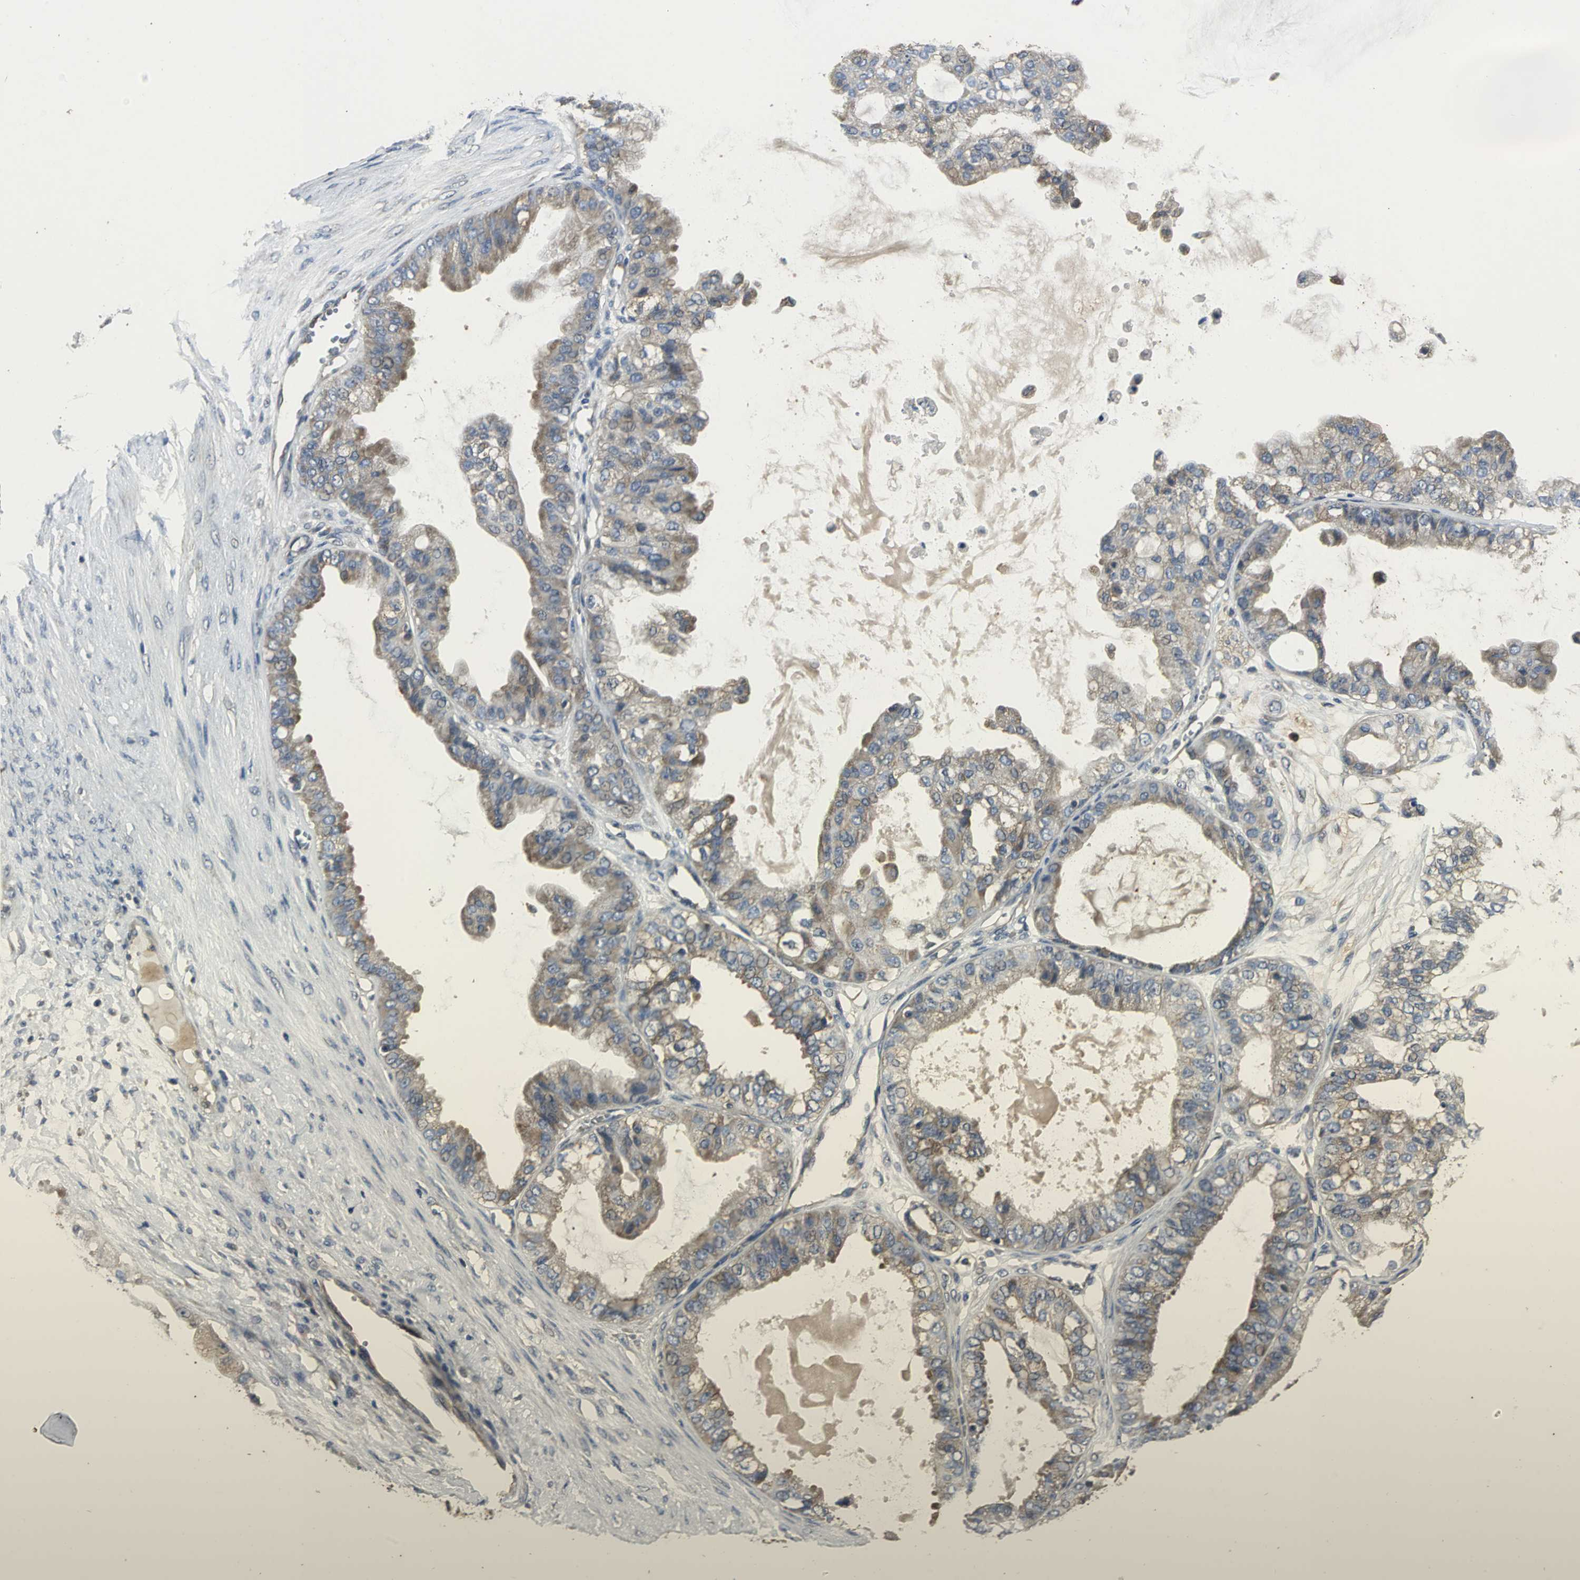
{"staining": {"intensity": "moderate", "quantity": ">75%", "location": "cytoplasmic/membranous"}, "tissue": "ovarian cancer", "cell_type": "Tumor cells", "image_type": "cancer", "snomed": [{"axis": "morphology", "description": "Carcinoma, NOS"}, {"axis": "morphology", "description": "Carcinoma, endometroid"}, {"axis": "topography", "description": "Ovary"}], "caption": "Immunohistochemistry photomicrograph of human endometroid carcinoma (ovarian) stained for a protein (brown), which displays medium levels of moderate cytoplasmic/membranous expression in about >75% of tumor cells.", "gene": "IRF3", "patient": {"sex": "female", "age": 50}}